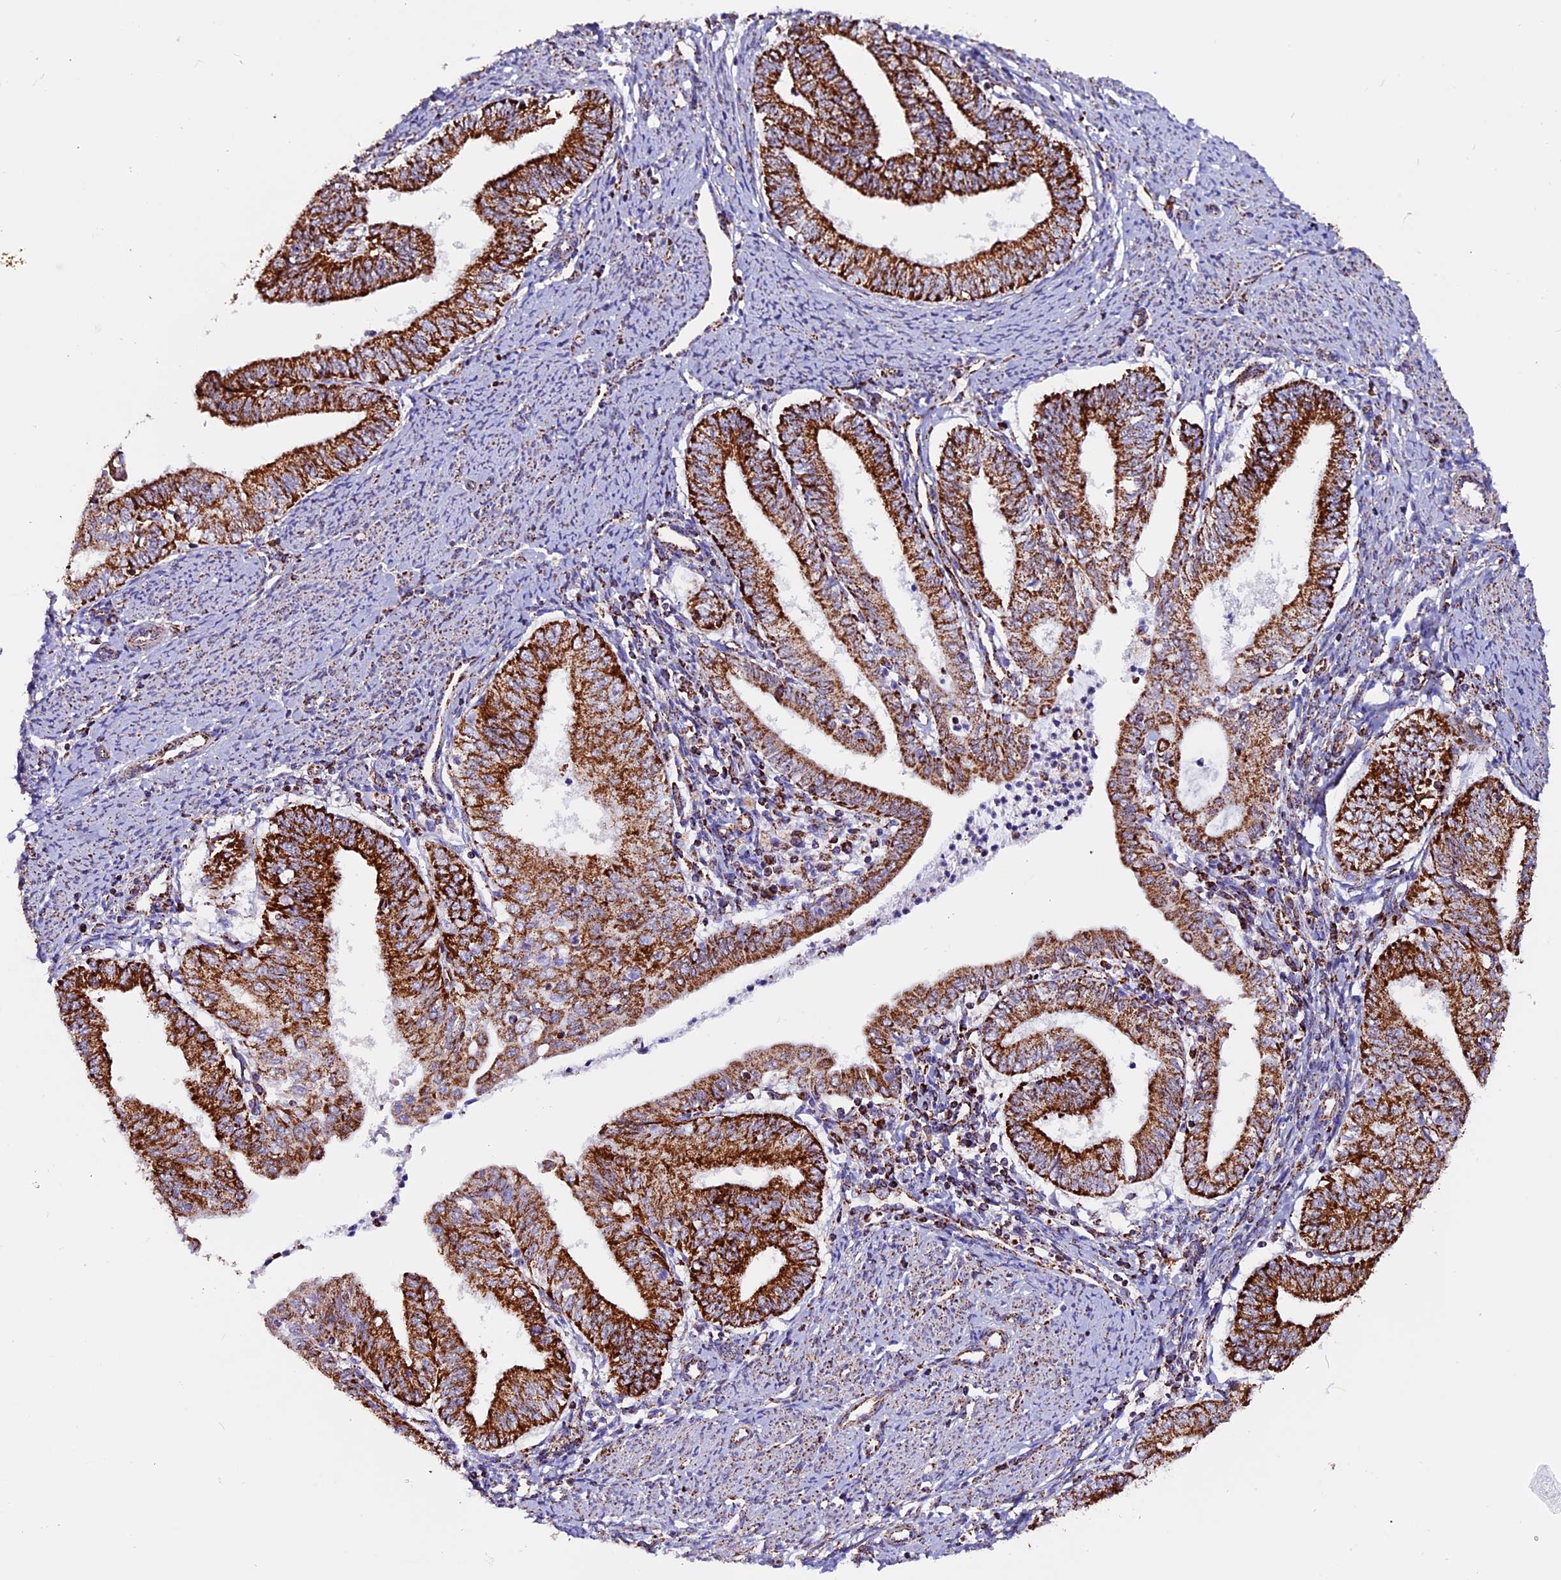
{"staining": {"intensity": "strong", "quantity": ">75%", "location": "cytoplasmic/membranous"}, "tissue": "endometrial cancer", "cell_type": "Tumor cells", "image_type": "cancer", "snomed": [{"axis": "morphology", "description": "Adenocarcinoma, NOS"}, {"axis": "topography", "description": "Endometrium"}], "caption": "Immunohistochemistry (IHC) micrograph of endometrial cancer stained for a protein (brown), which demonstrates high levels of strong cytoplasmic/membranous expression in approximately >75% of tumor cells.", "gene": "CX3CL1", "patient": {"sex": "female", "age": 66}}